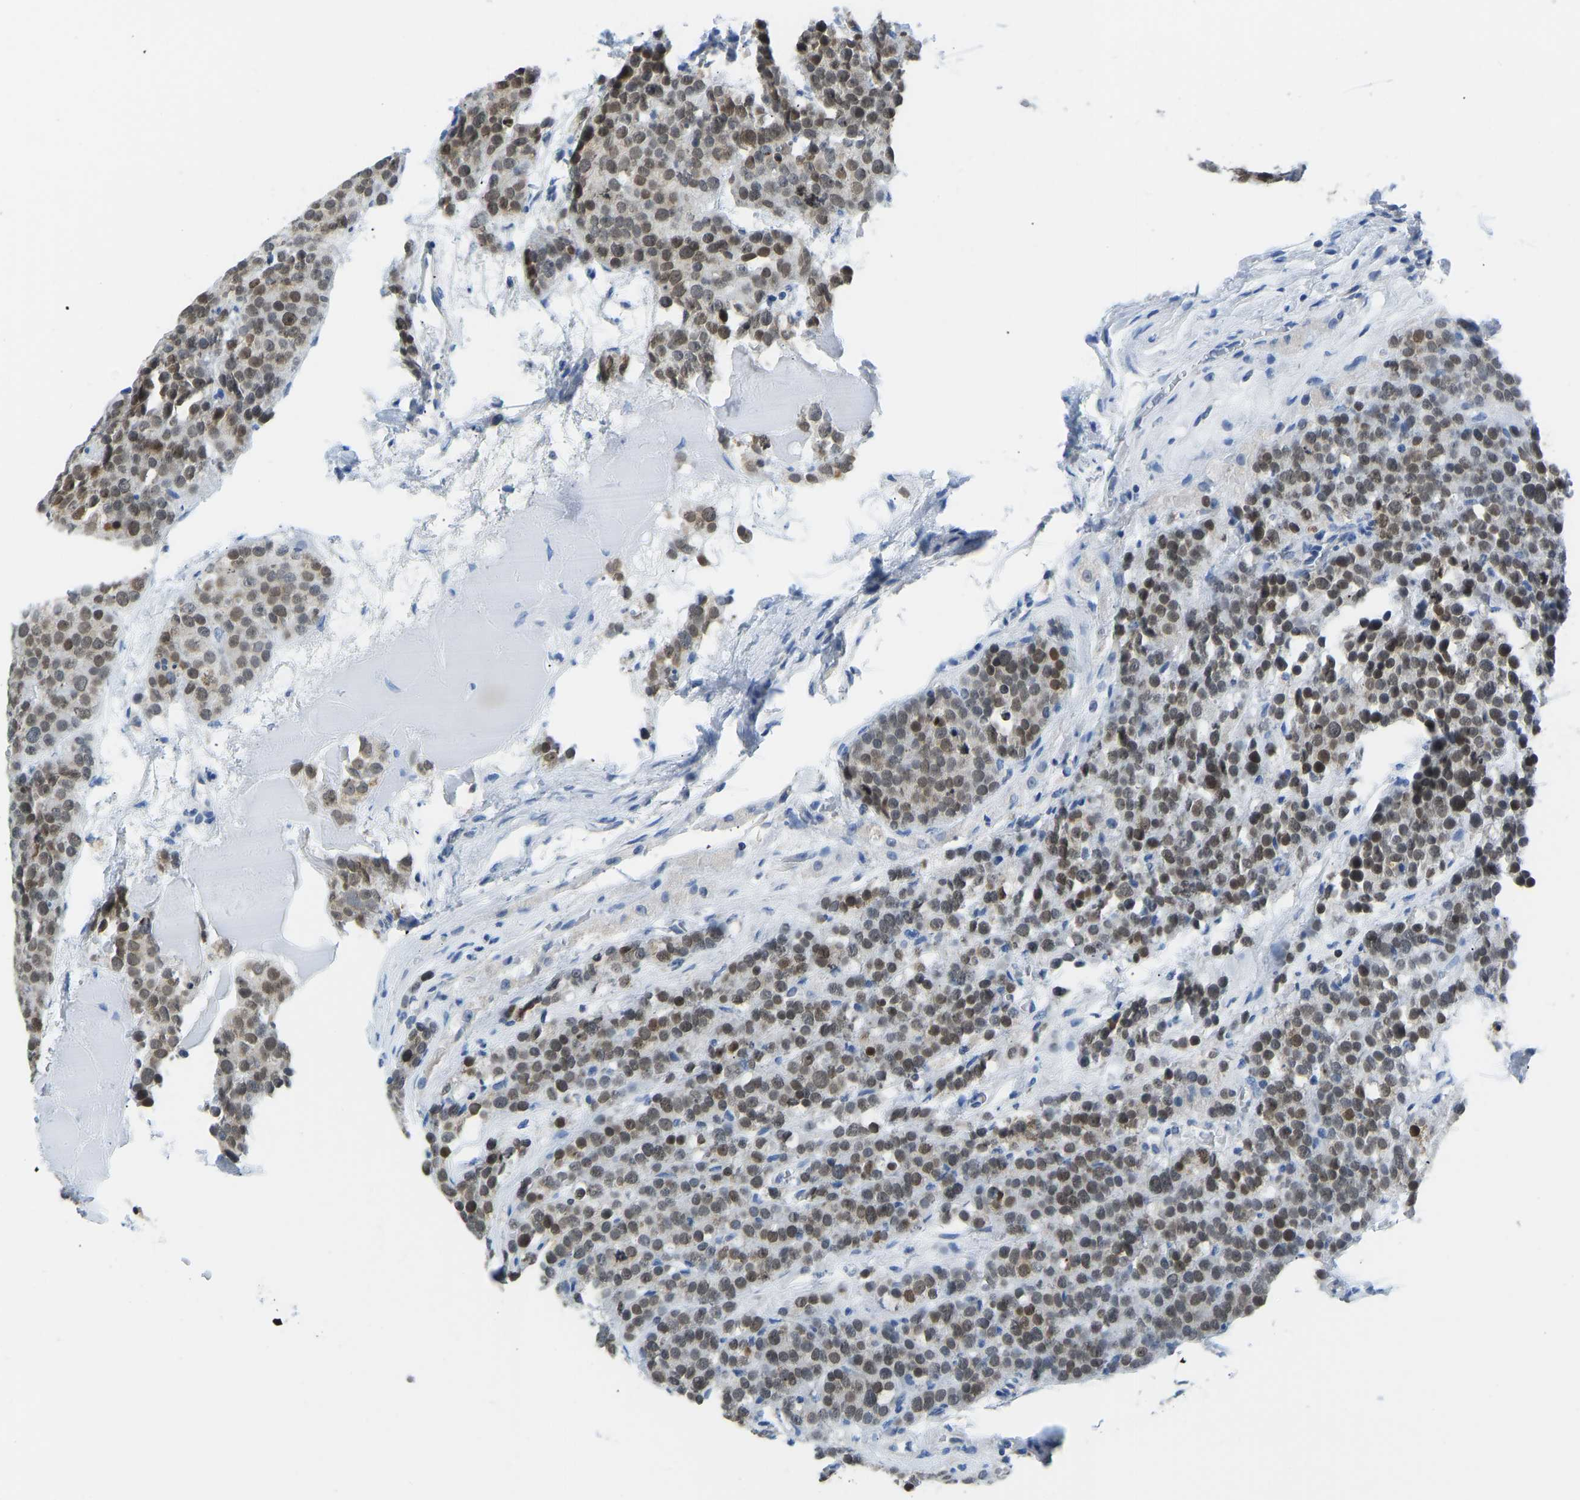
{"staining": {"intensity": "moderate", "quantity": ">75%", "location": "nuclear"}, "tissue": "testis cancer", "cell_type": "Tumor cells", "image_type": "cancer", "snomed": [{"axis": "morphology", "description": "Seminoma, NOS"}, {"axis": "topography", "description": "Testis"}], "caption": "Protein staining shows moderate nuclear positivity in about >75% of tumor cells in testis cancer.", "gene": "VRK1", "patient": {"sex": "male", "age": 71}}